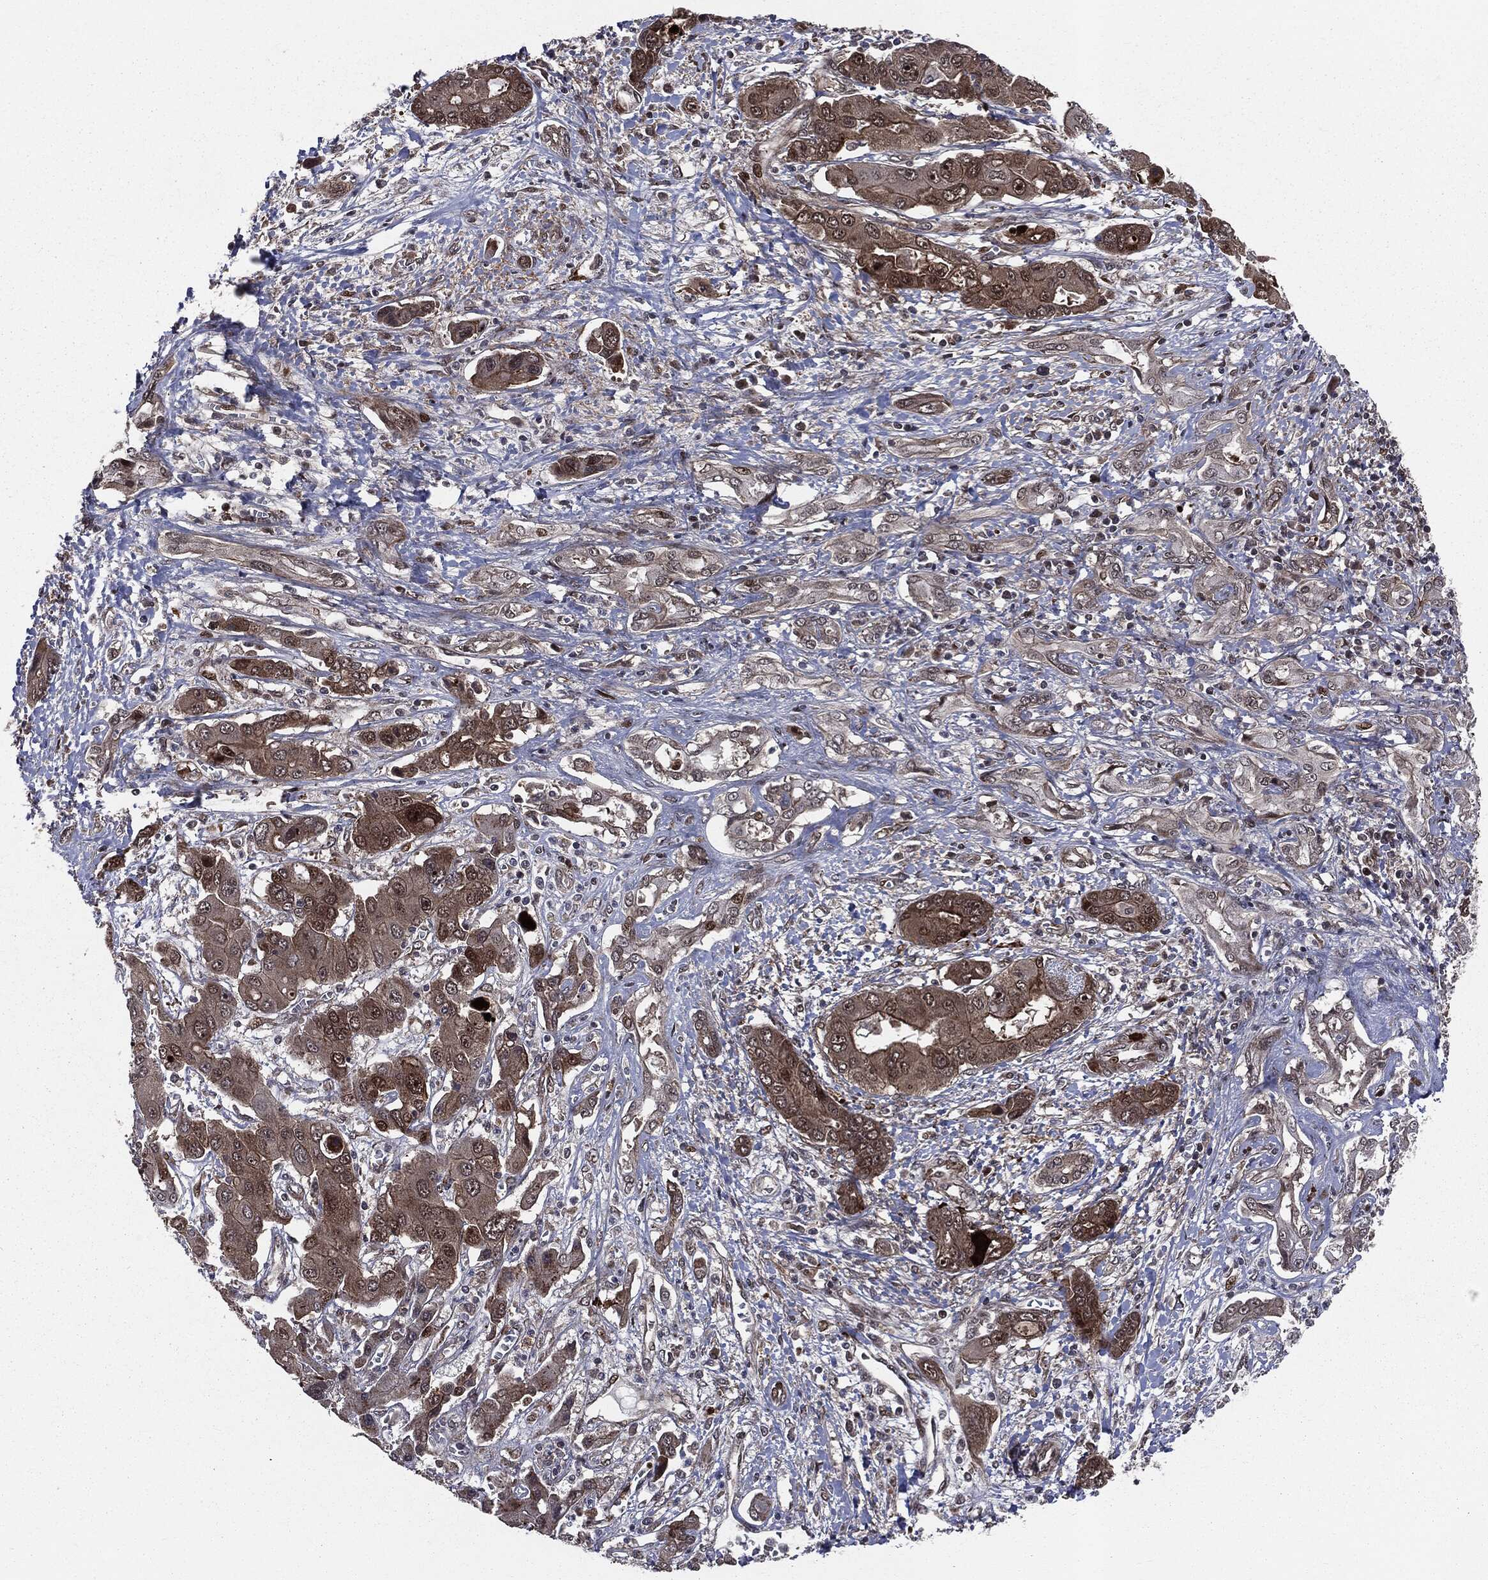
{"staining": {"intensity": "moderate", "quantity": "<25%", "location": "cytoplasmic/membranous,nuclear"}, "tissue": "liver cancer", "cell_type": "Tumor cells", "image_type": "cancer", "snomed": [{"axis": "morphology", "description": "Cholangiocarcinoma"}, {"axis": "topography", "description": "Liver"}], "caption": "Moderate cytoplasmic/membranous and nuclear expression is seen in about <25% of tumor cells in liver cancer (cholangiocarcinoma). (DAB (3,3'-diaminobenzidine) IHC, brown staining for protein, blue staining for nuclei).", "gene": "SMAD4", "patient": {"sex": "male", "age": 67}}